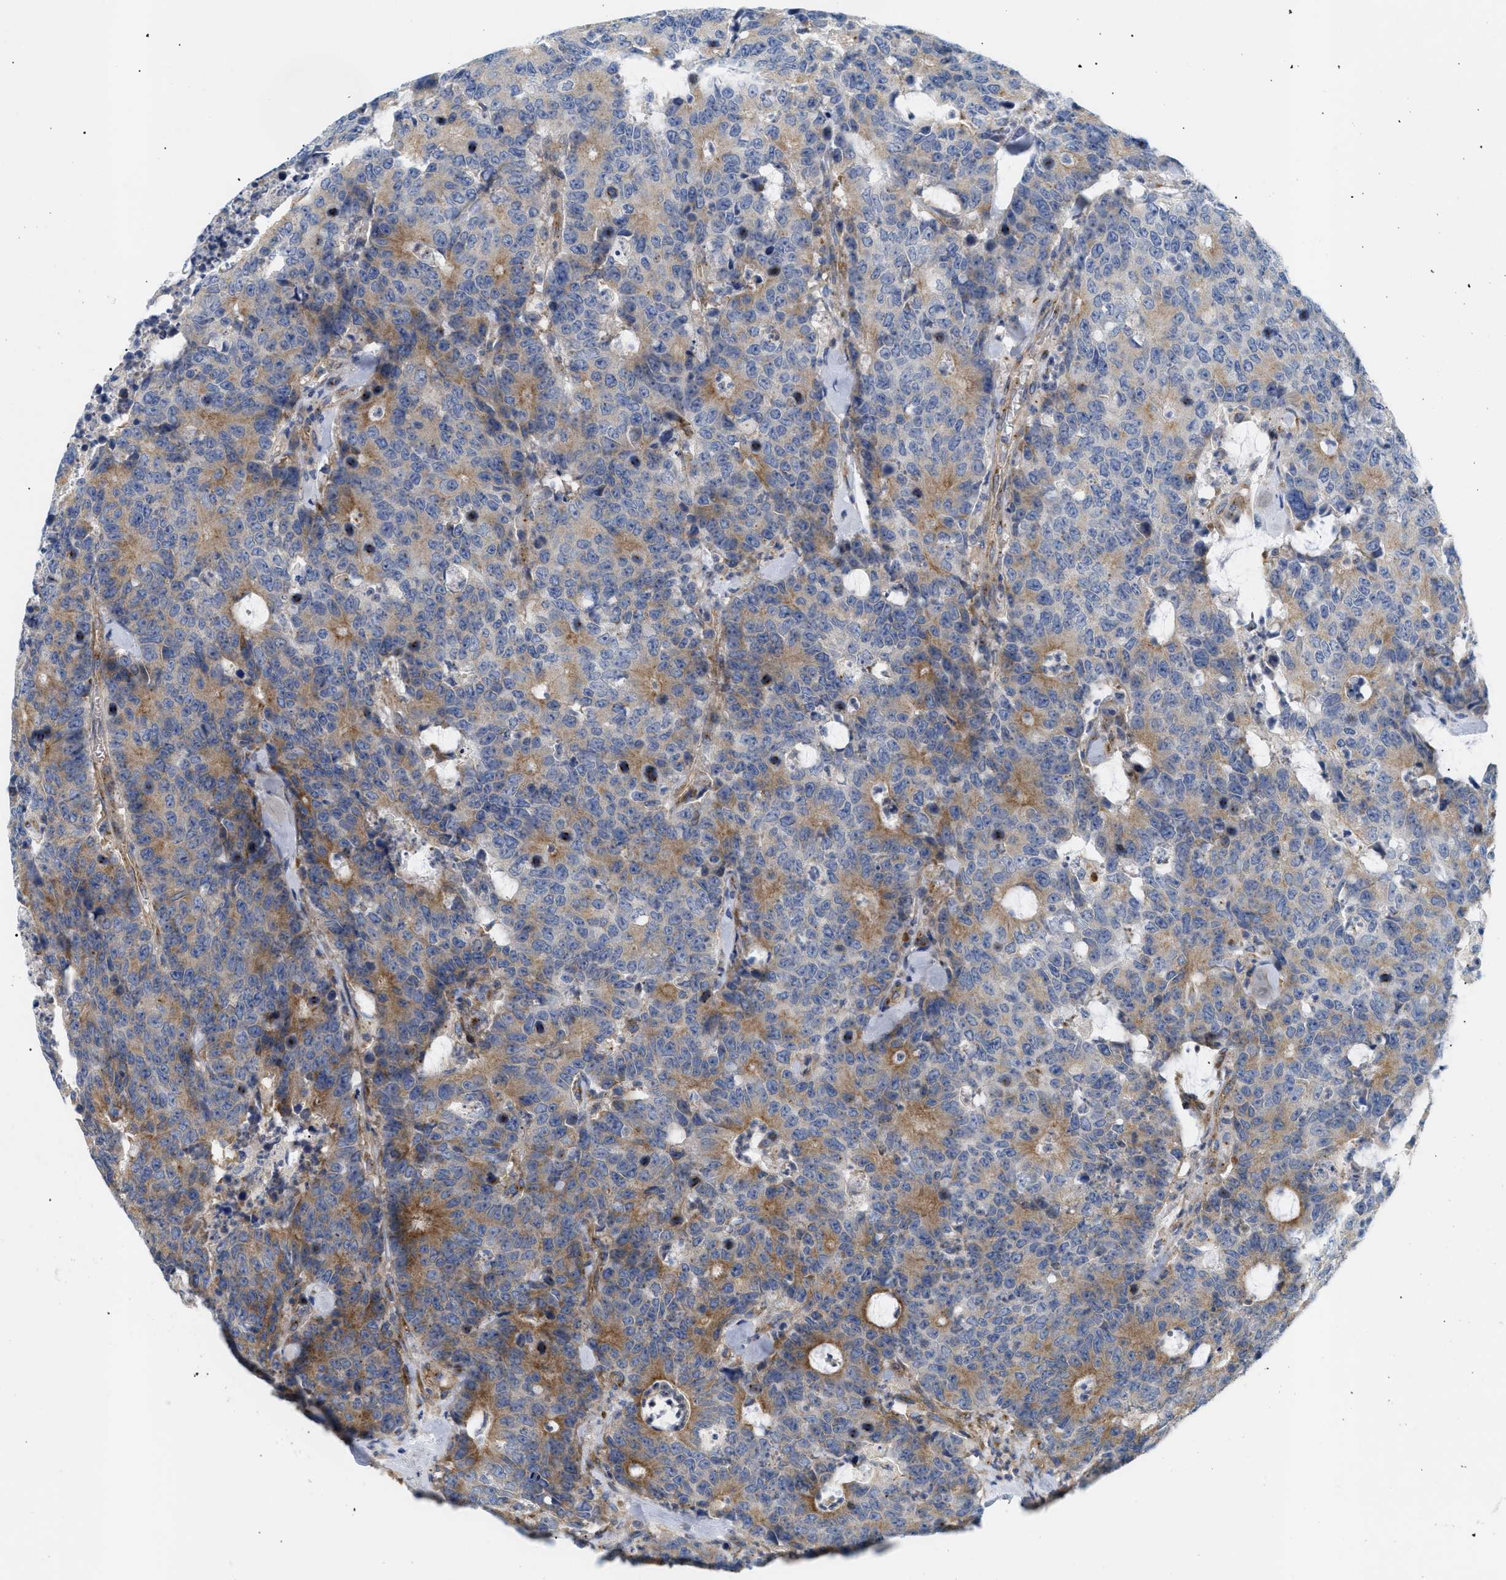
{"staining": {"intensity": "moderate", "quantity": ">75%", "location": "cytoplasmic/membranous"}, "tissue": "colorectal cancer", "cell_type": "Tumor cells", "image_type": "cancer", "snomed": [{"axis": "morphology", "description": "Adenocarcinoma, NOS"}, {"axis": "topography", "description": "Colon"}], "caption": "Immunohistochemistry image of neoplastic tissue: colorectal cancer stained using immunohistochemistry (IHC) demonstrates medium levels of moderate protein expression localized specifically in the cytoplasmic/membranous of tumor cells, appearing as a cytoplasmic/membranous brown color.", "gene": "DCTN4", "patient": {"sex": "female", "age": 86}}